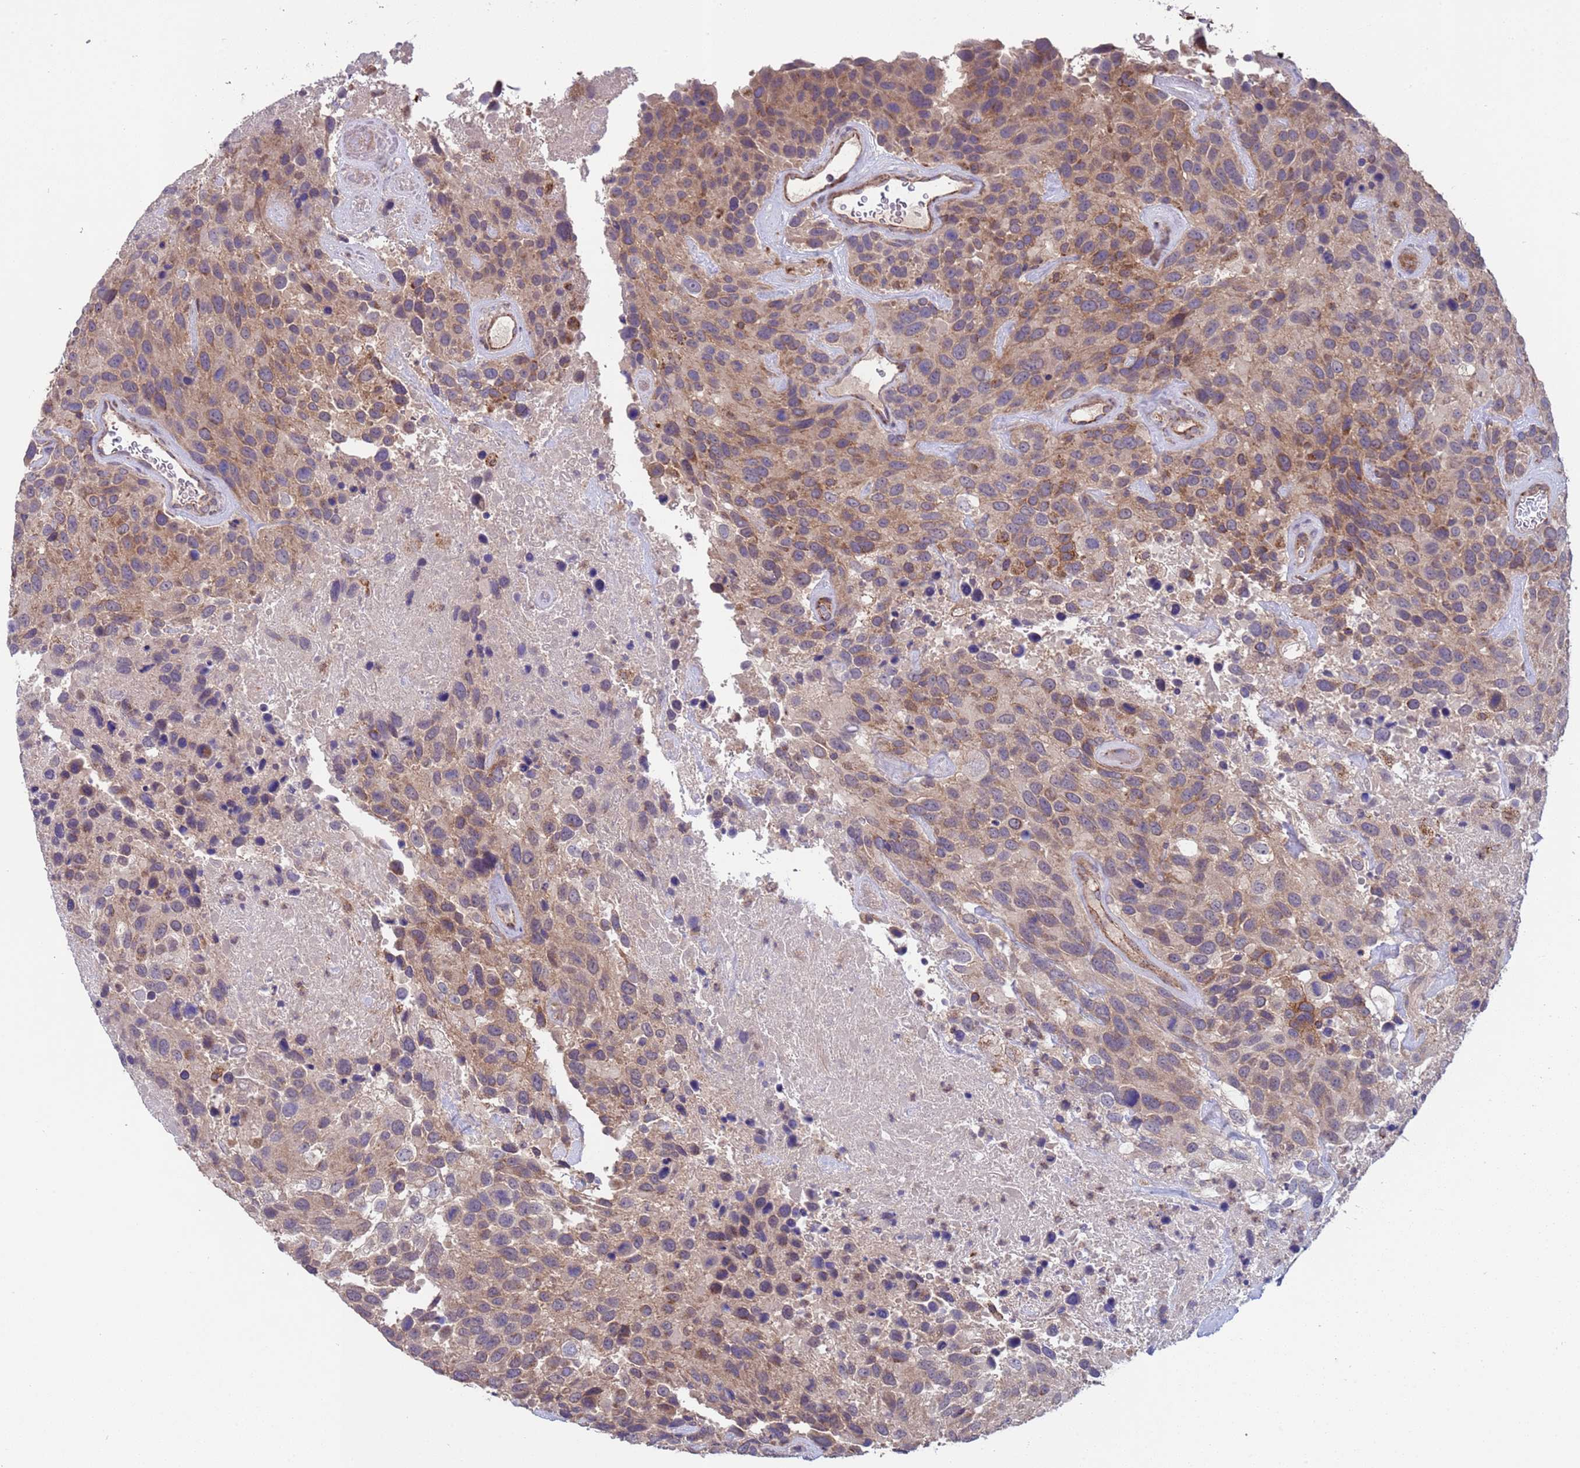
{"staining": {"intensity": "weak", "quantity": "25%-75%", "location": "cytoplasmic/membranous"}, "tissue": "urothelial cancer", "cell_type": "Tumor cells", "image_type": "cancer", "snomed": [{"axis": "morphology", "description": "Urothelial carcinoma, High grade"}, {"axis": "topography", "description": "Urinary bladder"}], "caption": "Immunohistochemical staining of human high-grade urothelial carcinoma demonstrates weak cytoplasmic/membranous protein staining in about 25%-75% of tumor cells.", "gene": "ACAD8", "patient": {"sex": "female", "age": 70}}